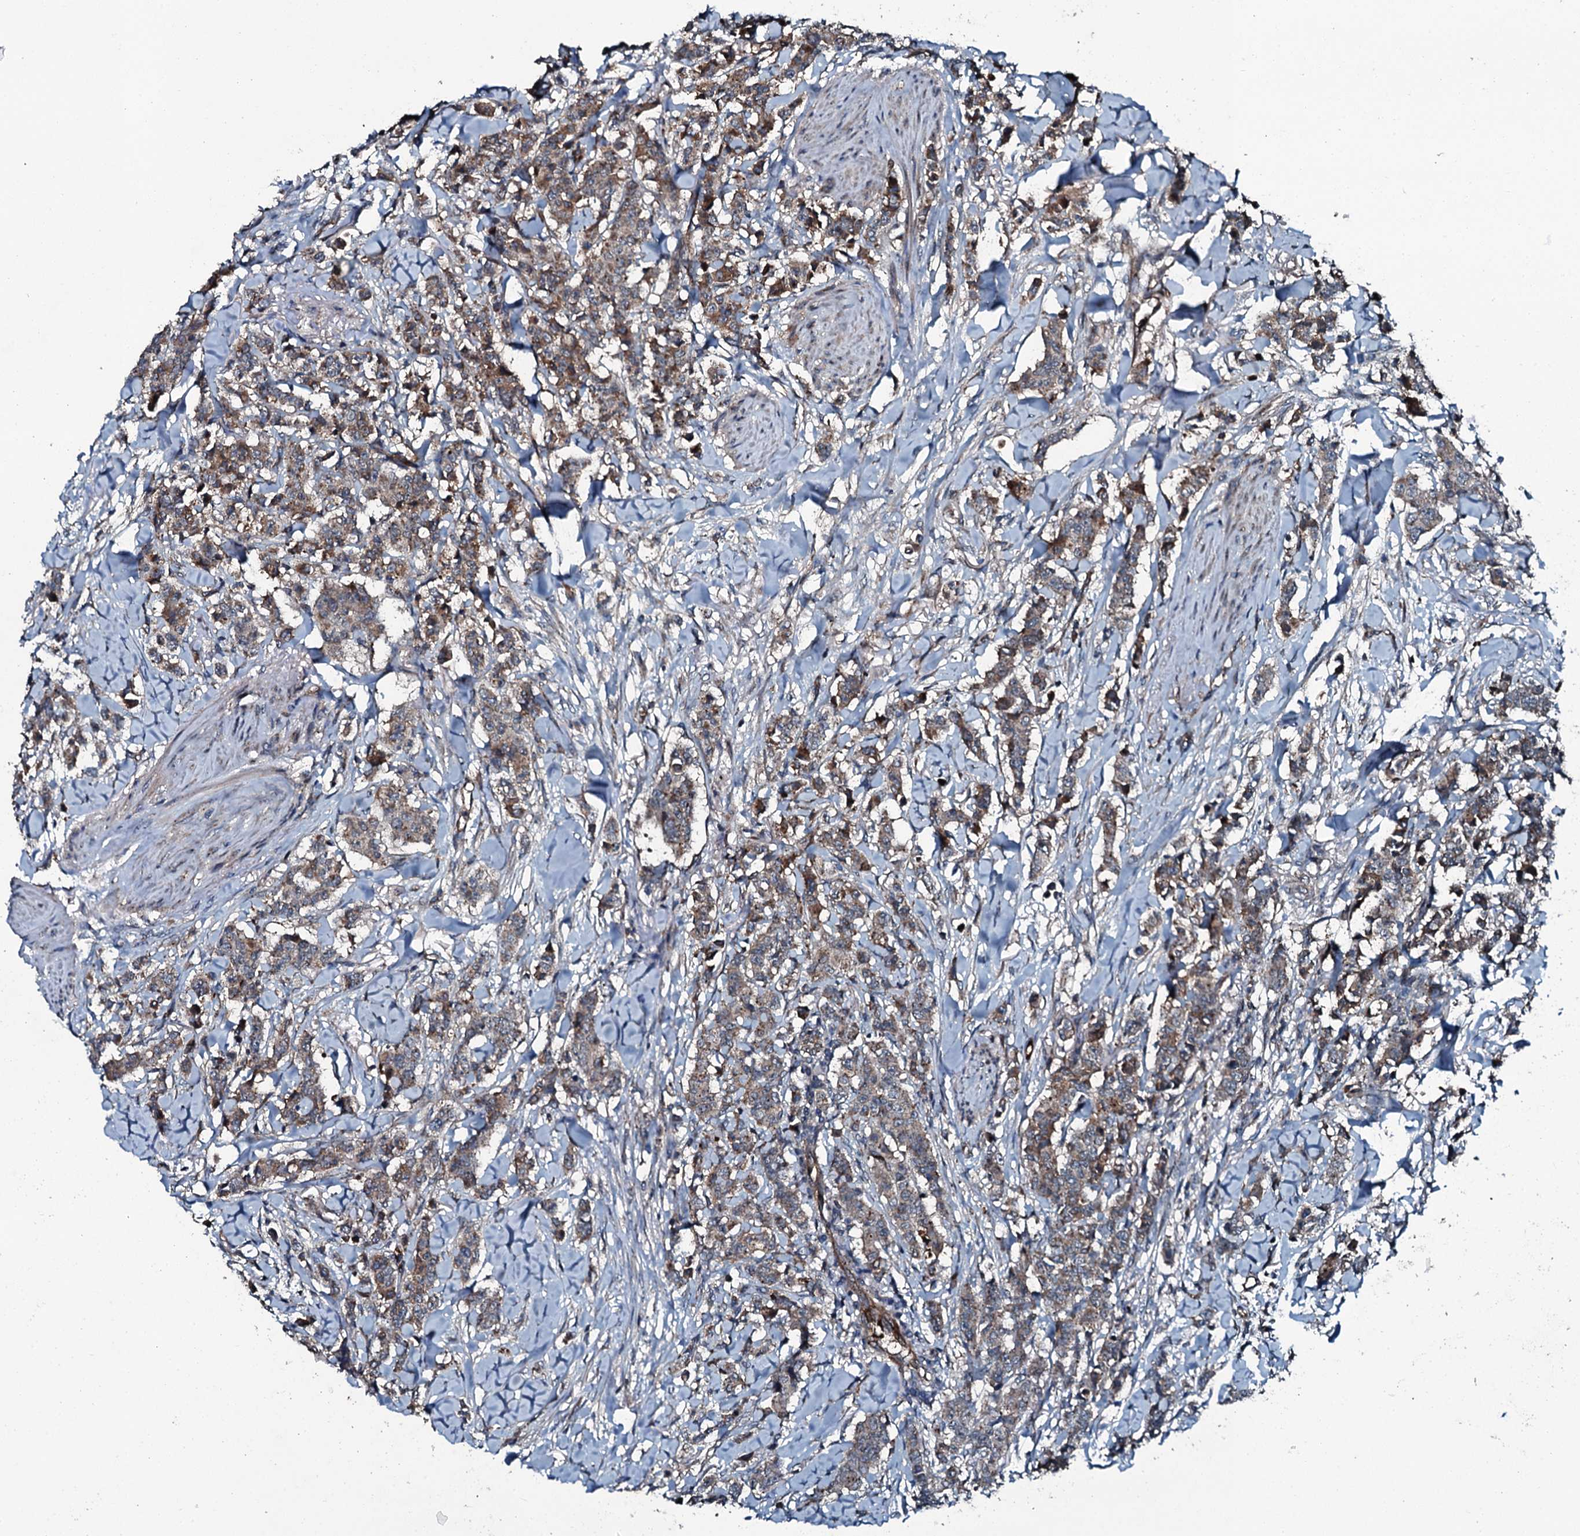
{"staining": {"intensity": "weak", "quantity": ">75%", "location": "cytoplasmic/membranous"}, "tissue": "breast cancer", "cell_type": "Tumor cells", "image_type": "cancer", "snomed": [{"axis": "morphology", "description": "Duct carcinoma"}, {"axis": "topography", "description": "Breast"}], "caption": "Brown immunohistochemical staining in breast cancer (infiltrating ductal carcinoma) demonstrates weak cytoplasmic/membranous expression in about >75% of tumor cells.", "gene": "TRIM7", "patient": {"sex": "female", "age": 40}}